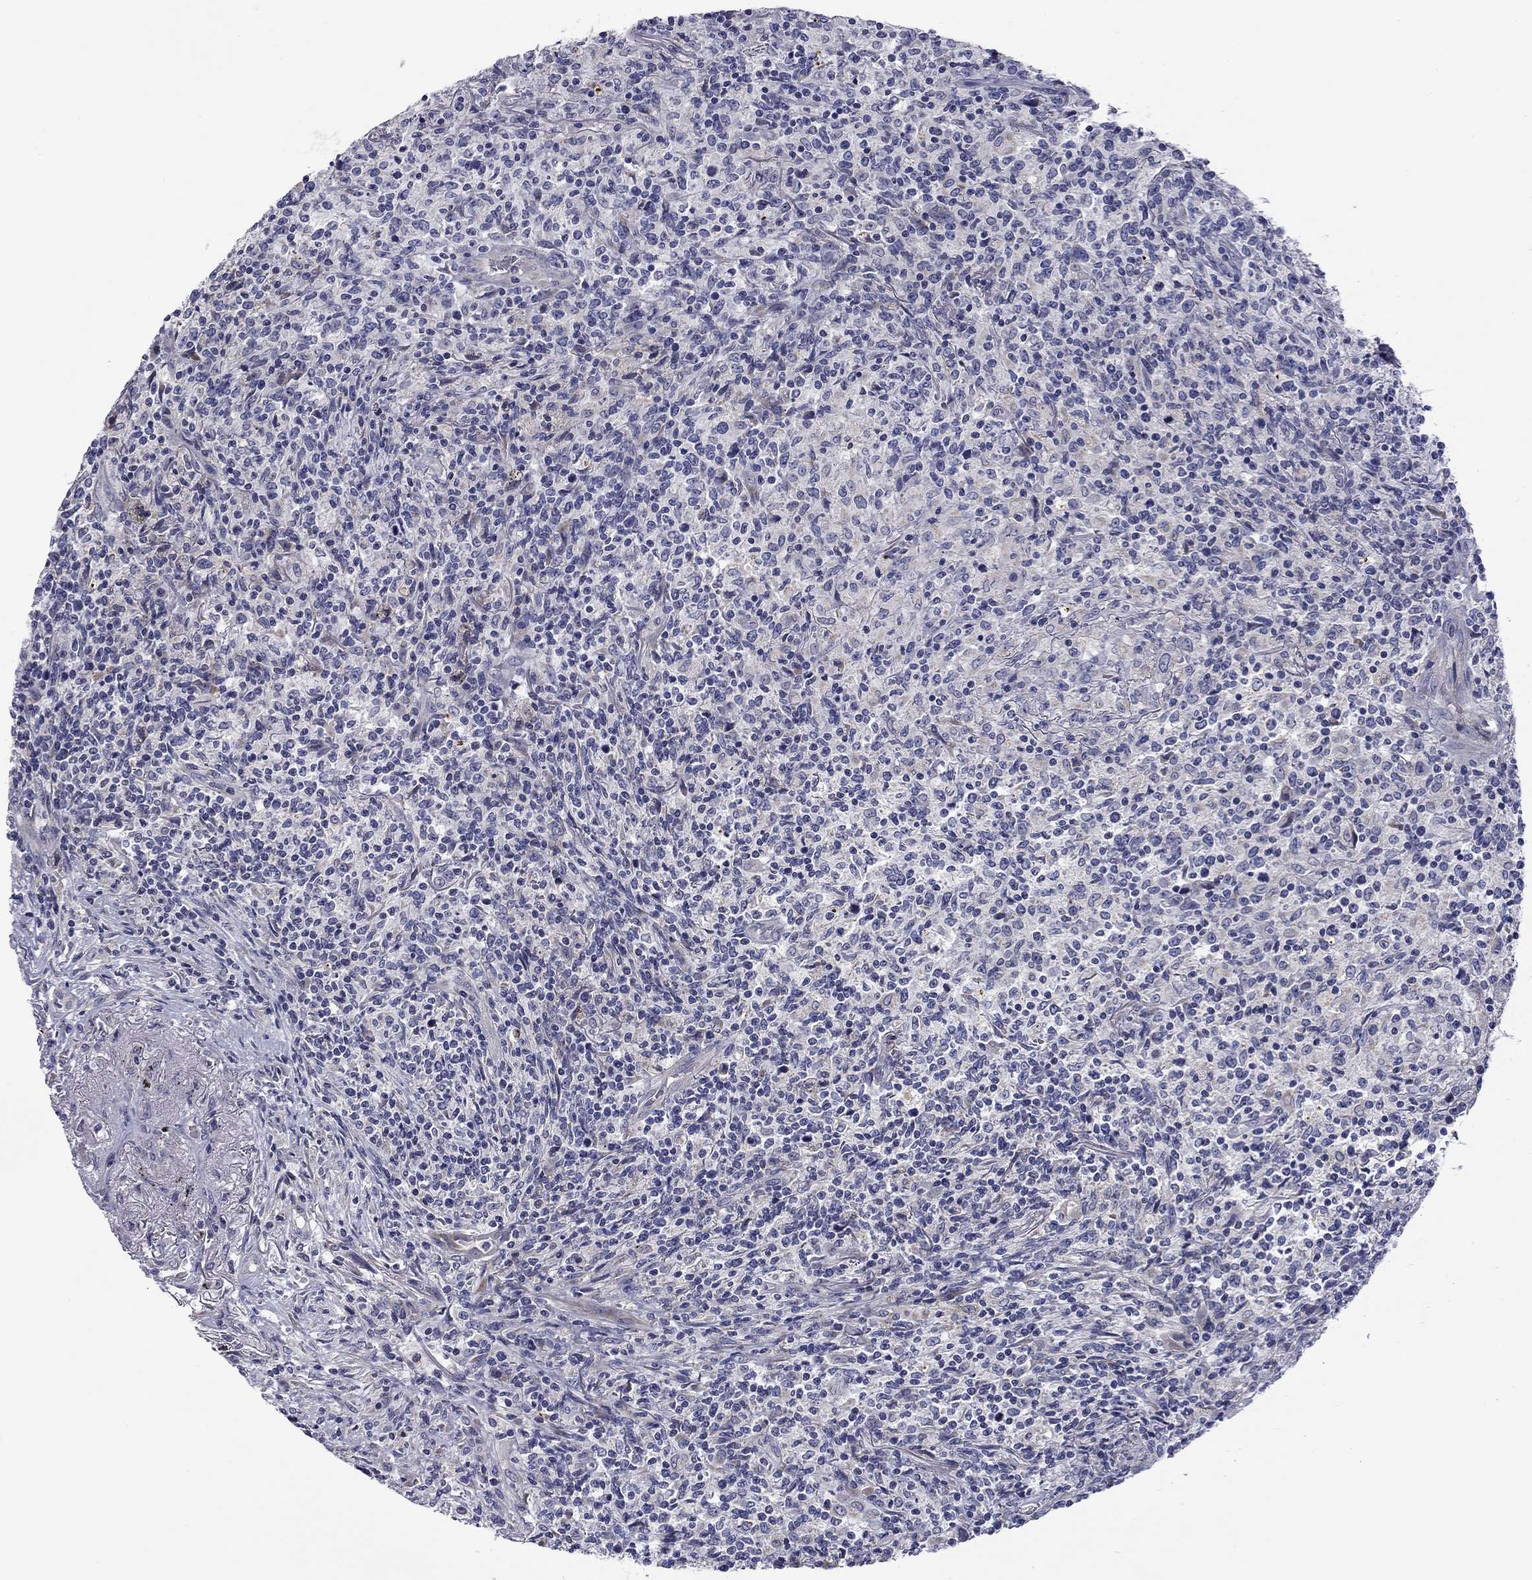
{"staining": {"intensity": "negative", "quantity": "none", "location": "none"}, "tissue": "lymphoma", "cell_type": "Tumor cells", "image_type": "cancer", "snomed": [{"axis": "morphology", "description": "Malignant lymphoma, non-Hodgkin's type, High grade"}, {"axis": "topography", "description": "Lung"}], "caption": "The image displays no staining of tumor cells in malignant lymphoma, non-Hodgkin's type (high-grade). (Stains: DAB immunohistochemistry with hematoxylin counter stain, Microscopy: brightfield microscopy at high magnification).", "gene": "SPATA7", "patient": {"sex": "male", "age": 79}}